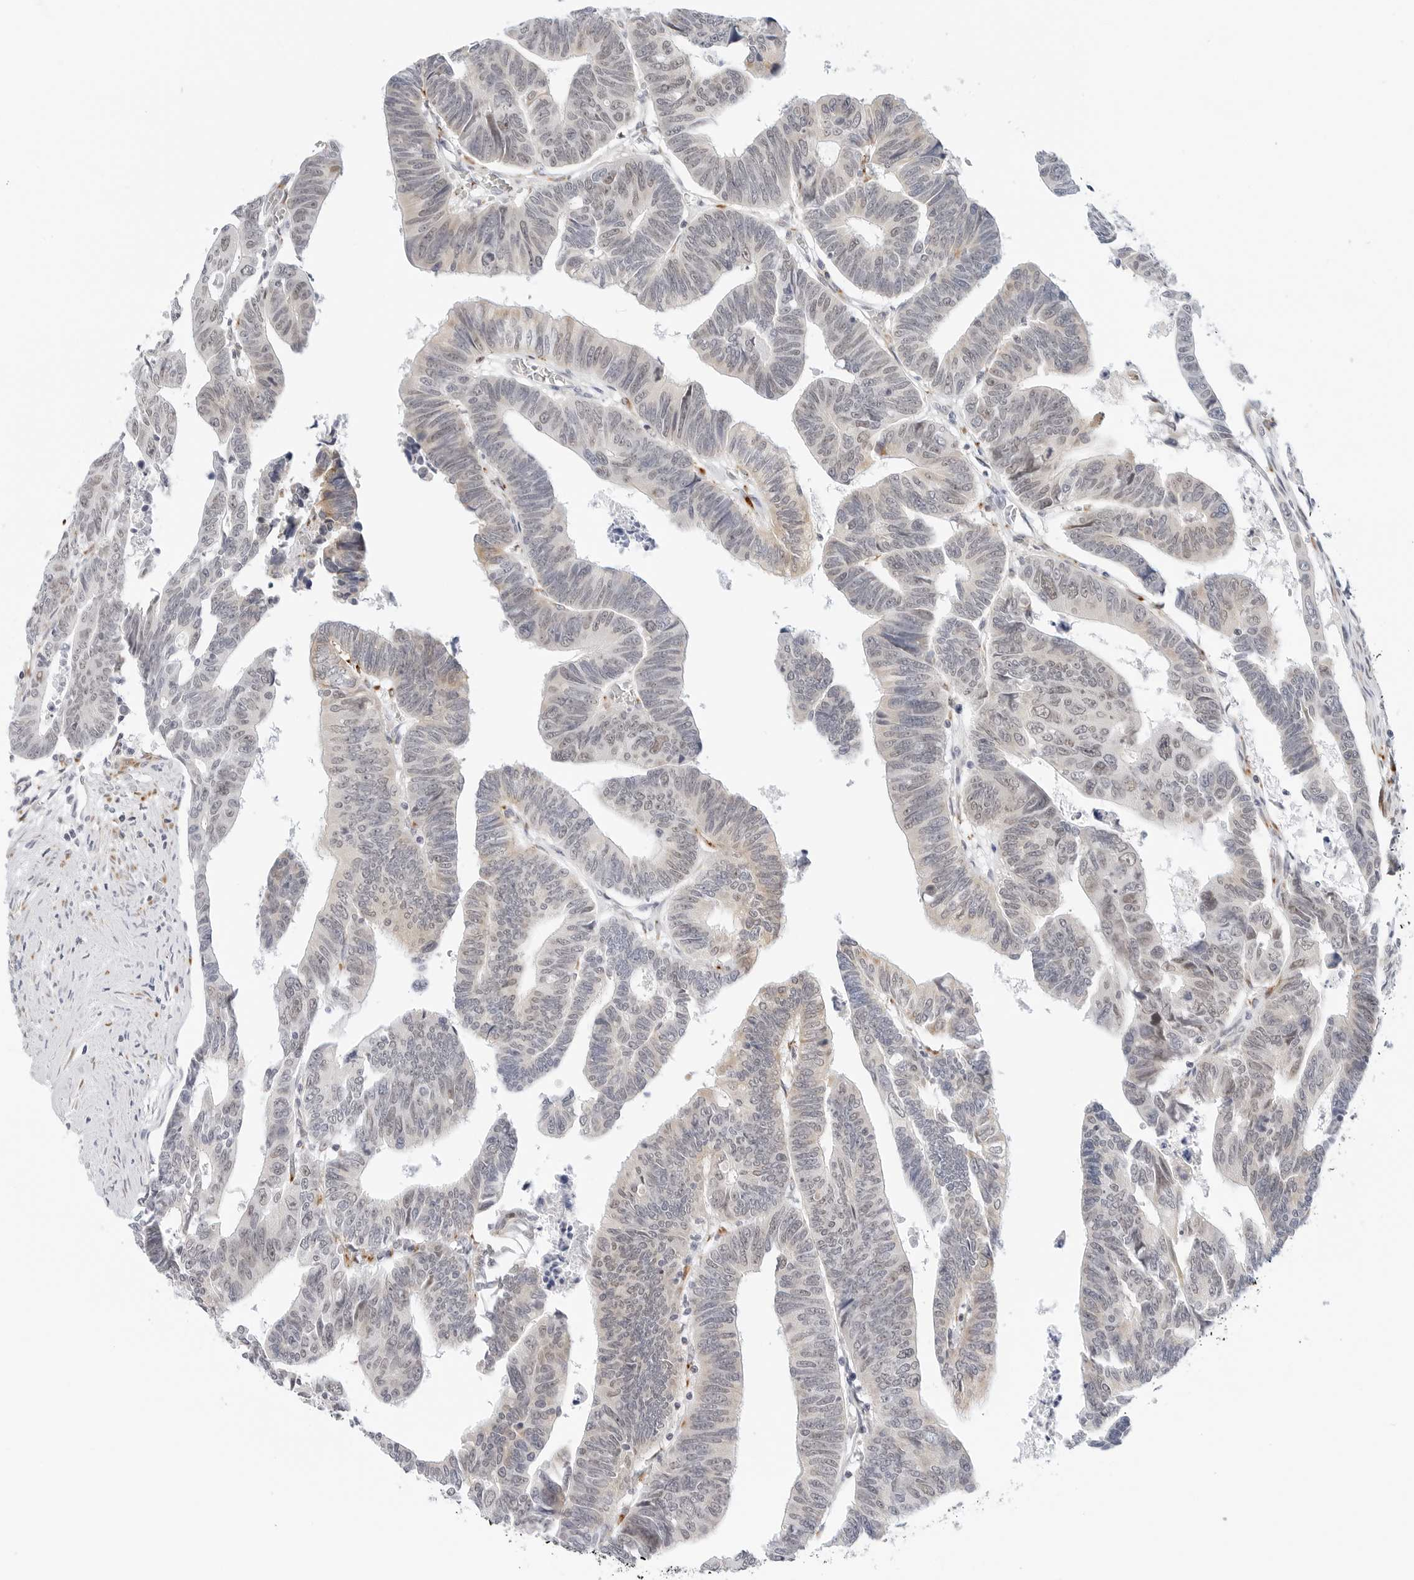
{"staining": {"intensity": "weak", "quantity": "<25%", "location": "cytoplasmic/membranous"}, "tissue": "colorectal cancer", "cell_type": "Tumor cells", "image_type": "cancer", "snomed": [{"axis": "morphology", "description": "Adenocarcinoma, NOS"}, {"axis": "topography", "description": "Rectum"}], "caption": "High power microscopy image of an IHC micrograph of colorectal cancer, revealing no significant positivity in tumor cells. Nuclei are stained in blue.", "gene": "TSEN2", "patient": {"sex": "female", "age": 65}}